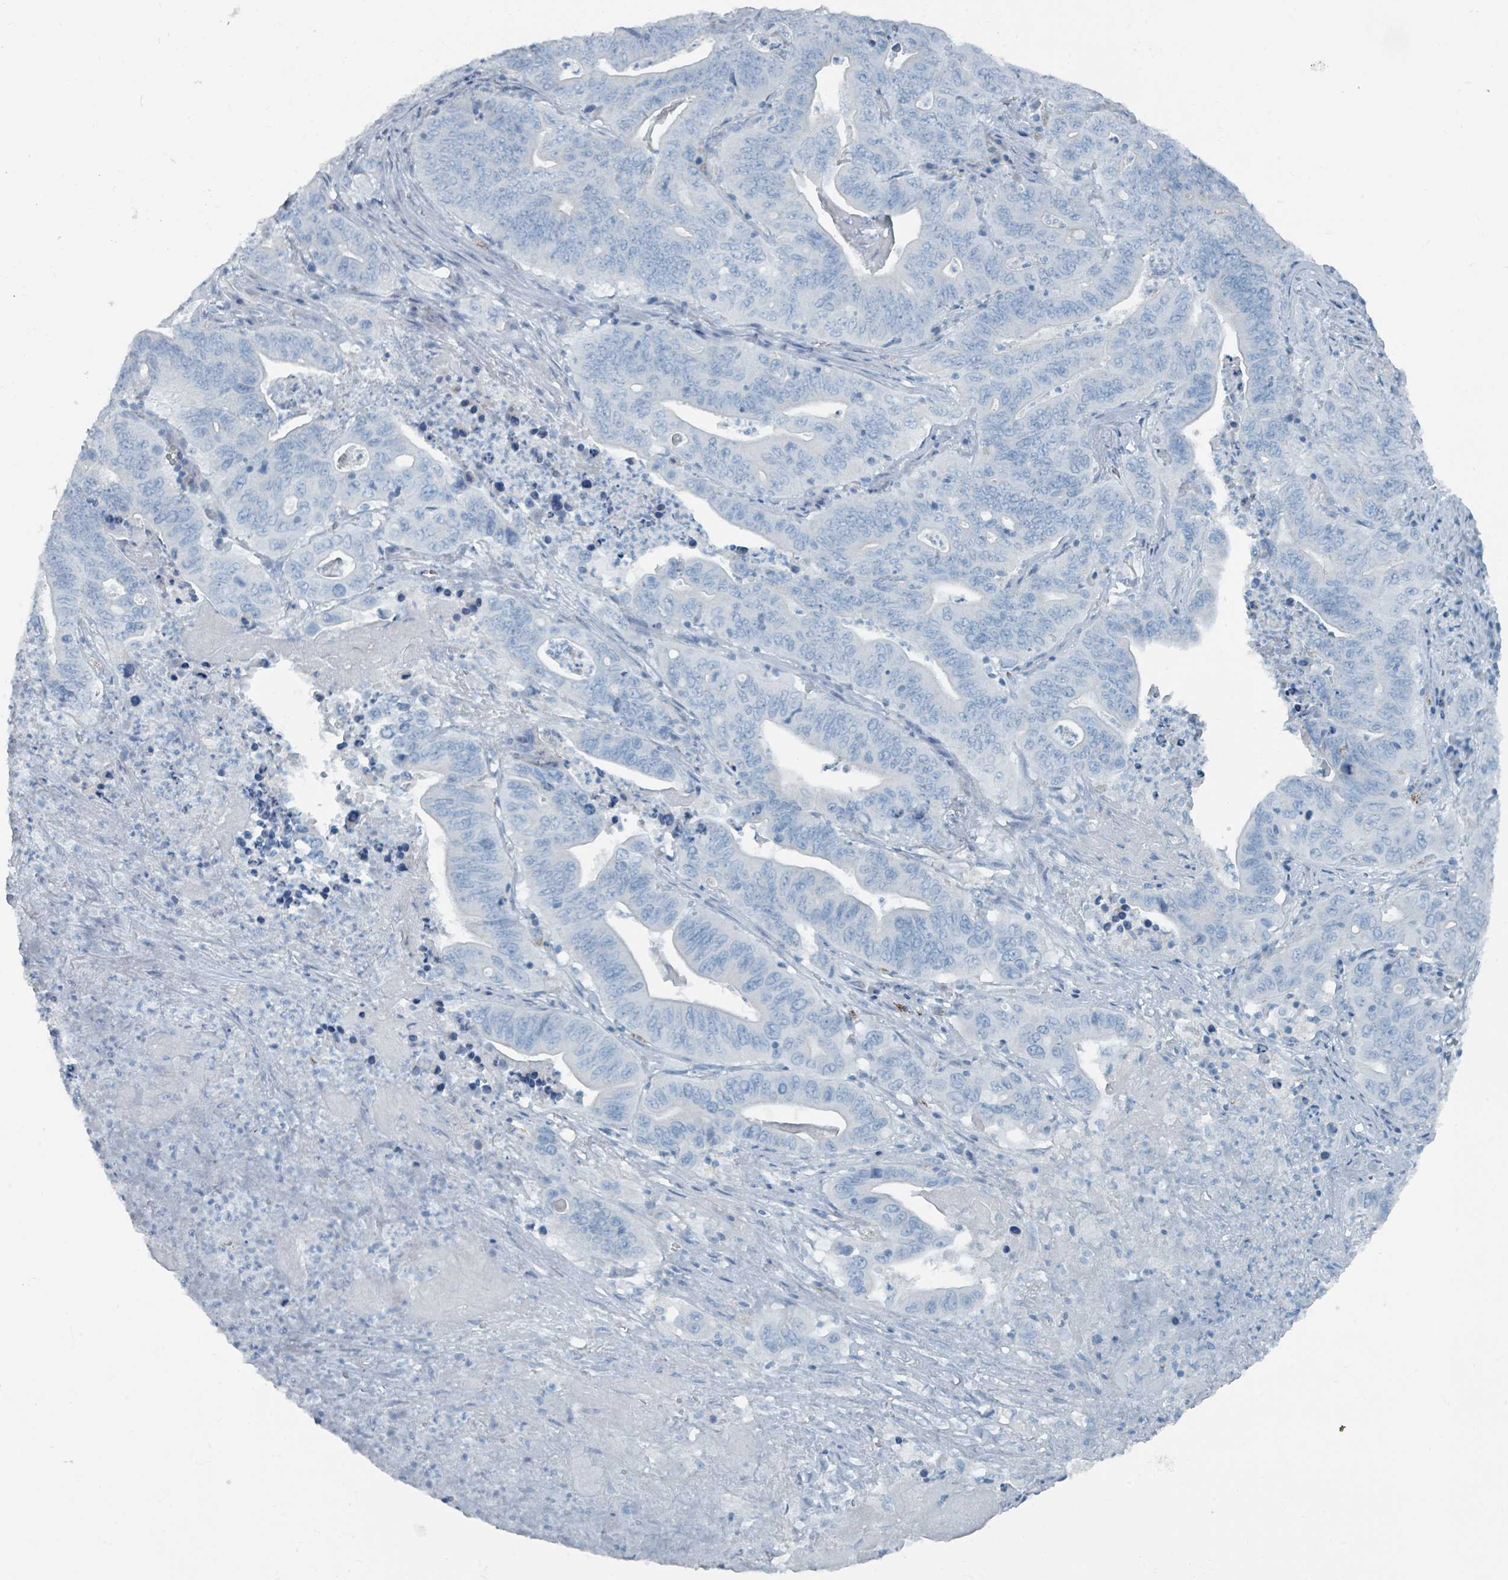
{"staining": {"intensity": "negative", "quantity": "none", "location": "none"}, "tissue": "lung cancer", "cell_type": "Tumor cells", "image_type": "cancer", "snomed": [{"axis": "morphology", "description": "Adenocarcinoma, NOS"}, {"axis": "topography", "description": "Lung"}], "caption": "IHC image of neoplastic tissue: lung cancer (adenocarcinoma) stained with DAB (3,3'-diaminobenzidine) reveals no significant protein staining in tumor cells.", "gene": "GAMT", "patient": {"sex": "female", "age": 60}}